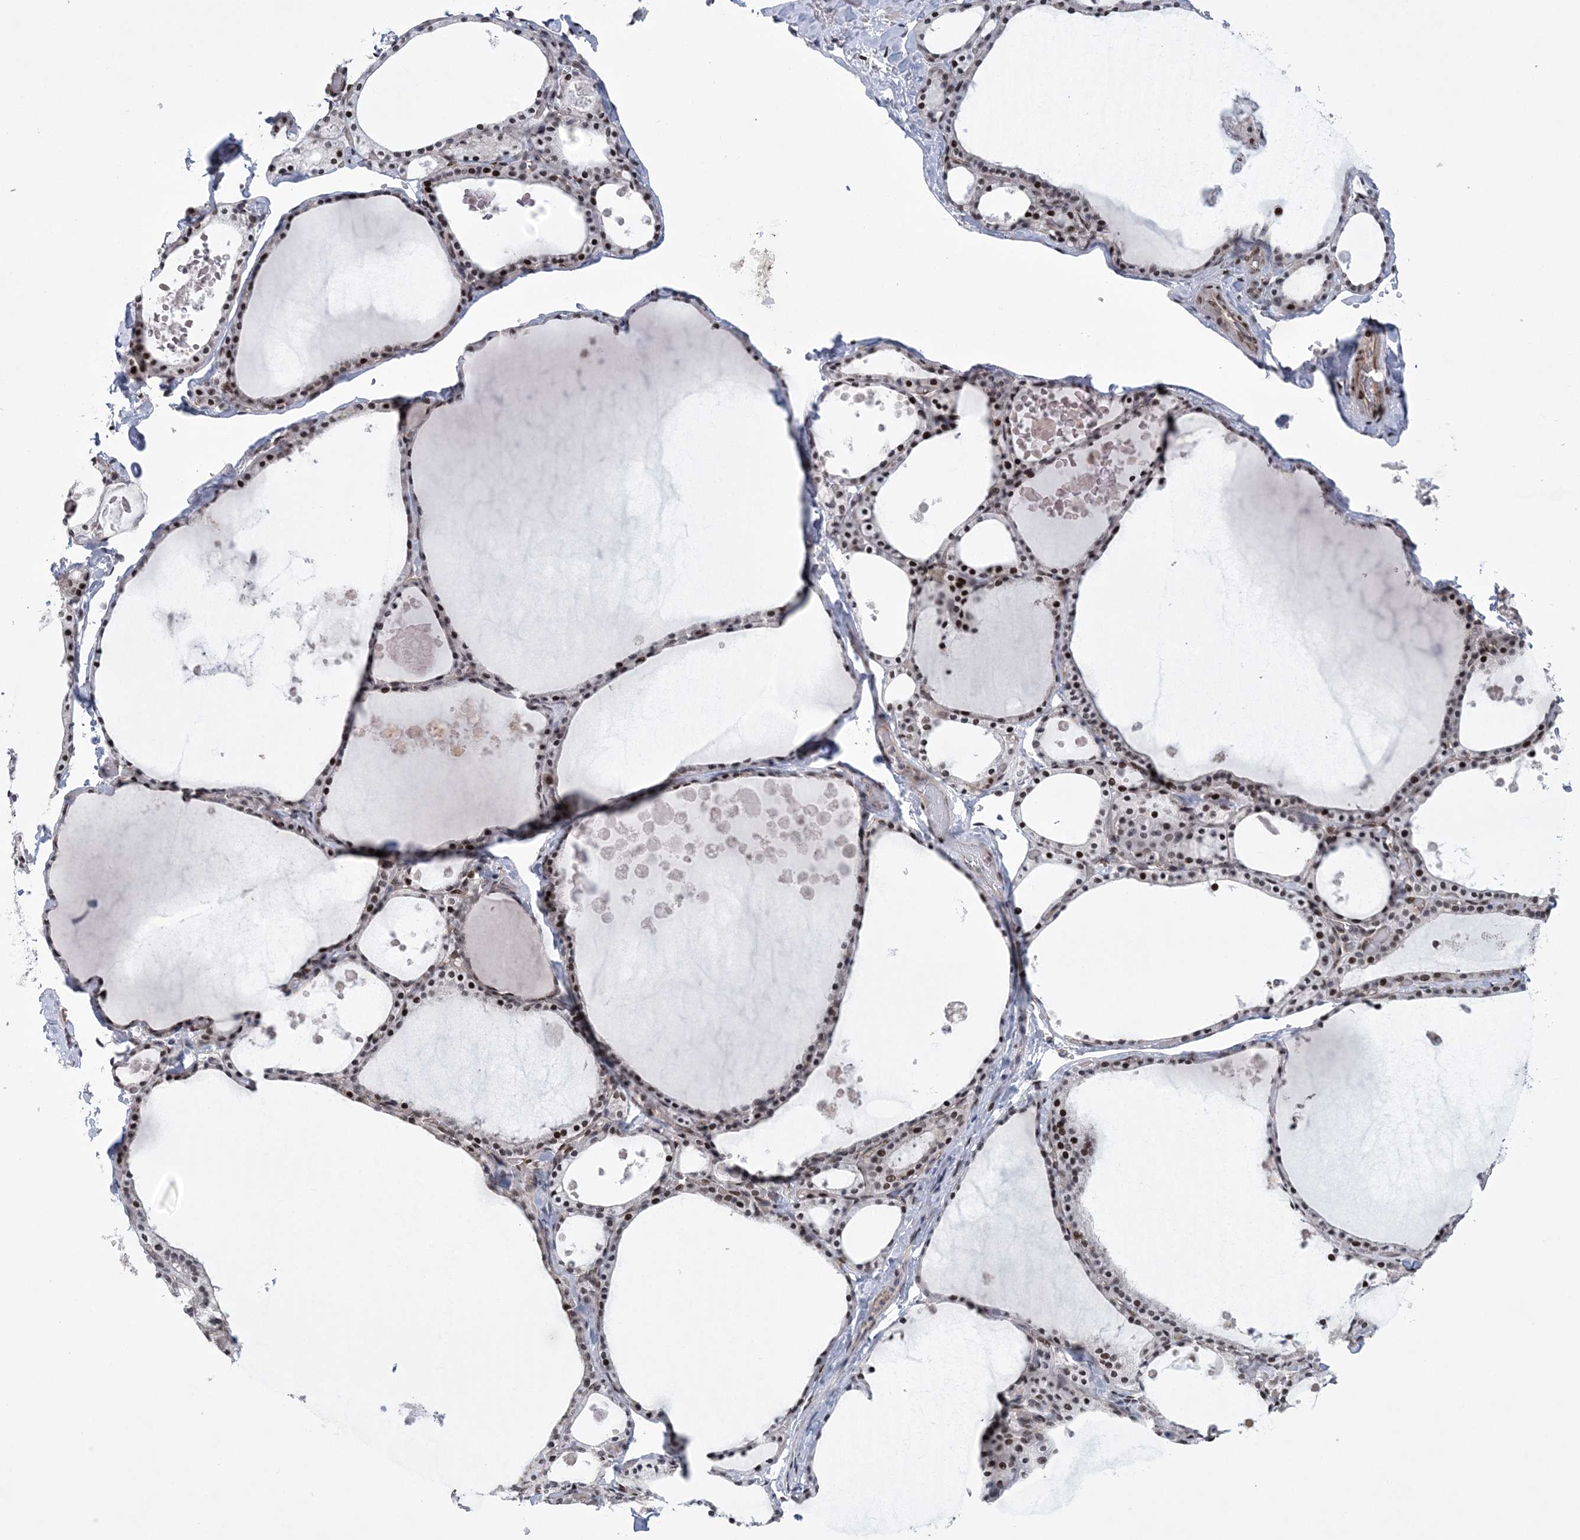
{"staining": {"intensity": "weak", "quantity": "25%-75%", "location": "nuclear"}, "tissue": "thyroid gland", "cell_type": "Glandular cells", "image_type": "normal", "snomed": [{"axis": "morphology", "description": "Normal tissue, NOS"}, {"axis": "topography", "description": "Thyroid gland"}], "caption": "High-magnification brightfield microscopy of normal thyroid gland stained with DAB (brown) and counterstained with hematoxylin (blue). glandular cells exhibit weak nuclear staining is identified in approximately25%-75% of cells. Ihc stains the protein of interest in brown and the nuclei are stained blue.", "gene": "HOMEZ", "patient": {"sex": "male", "age": 56}}